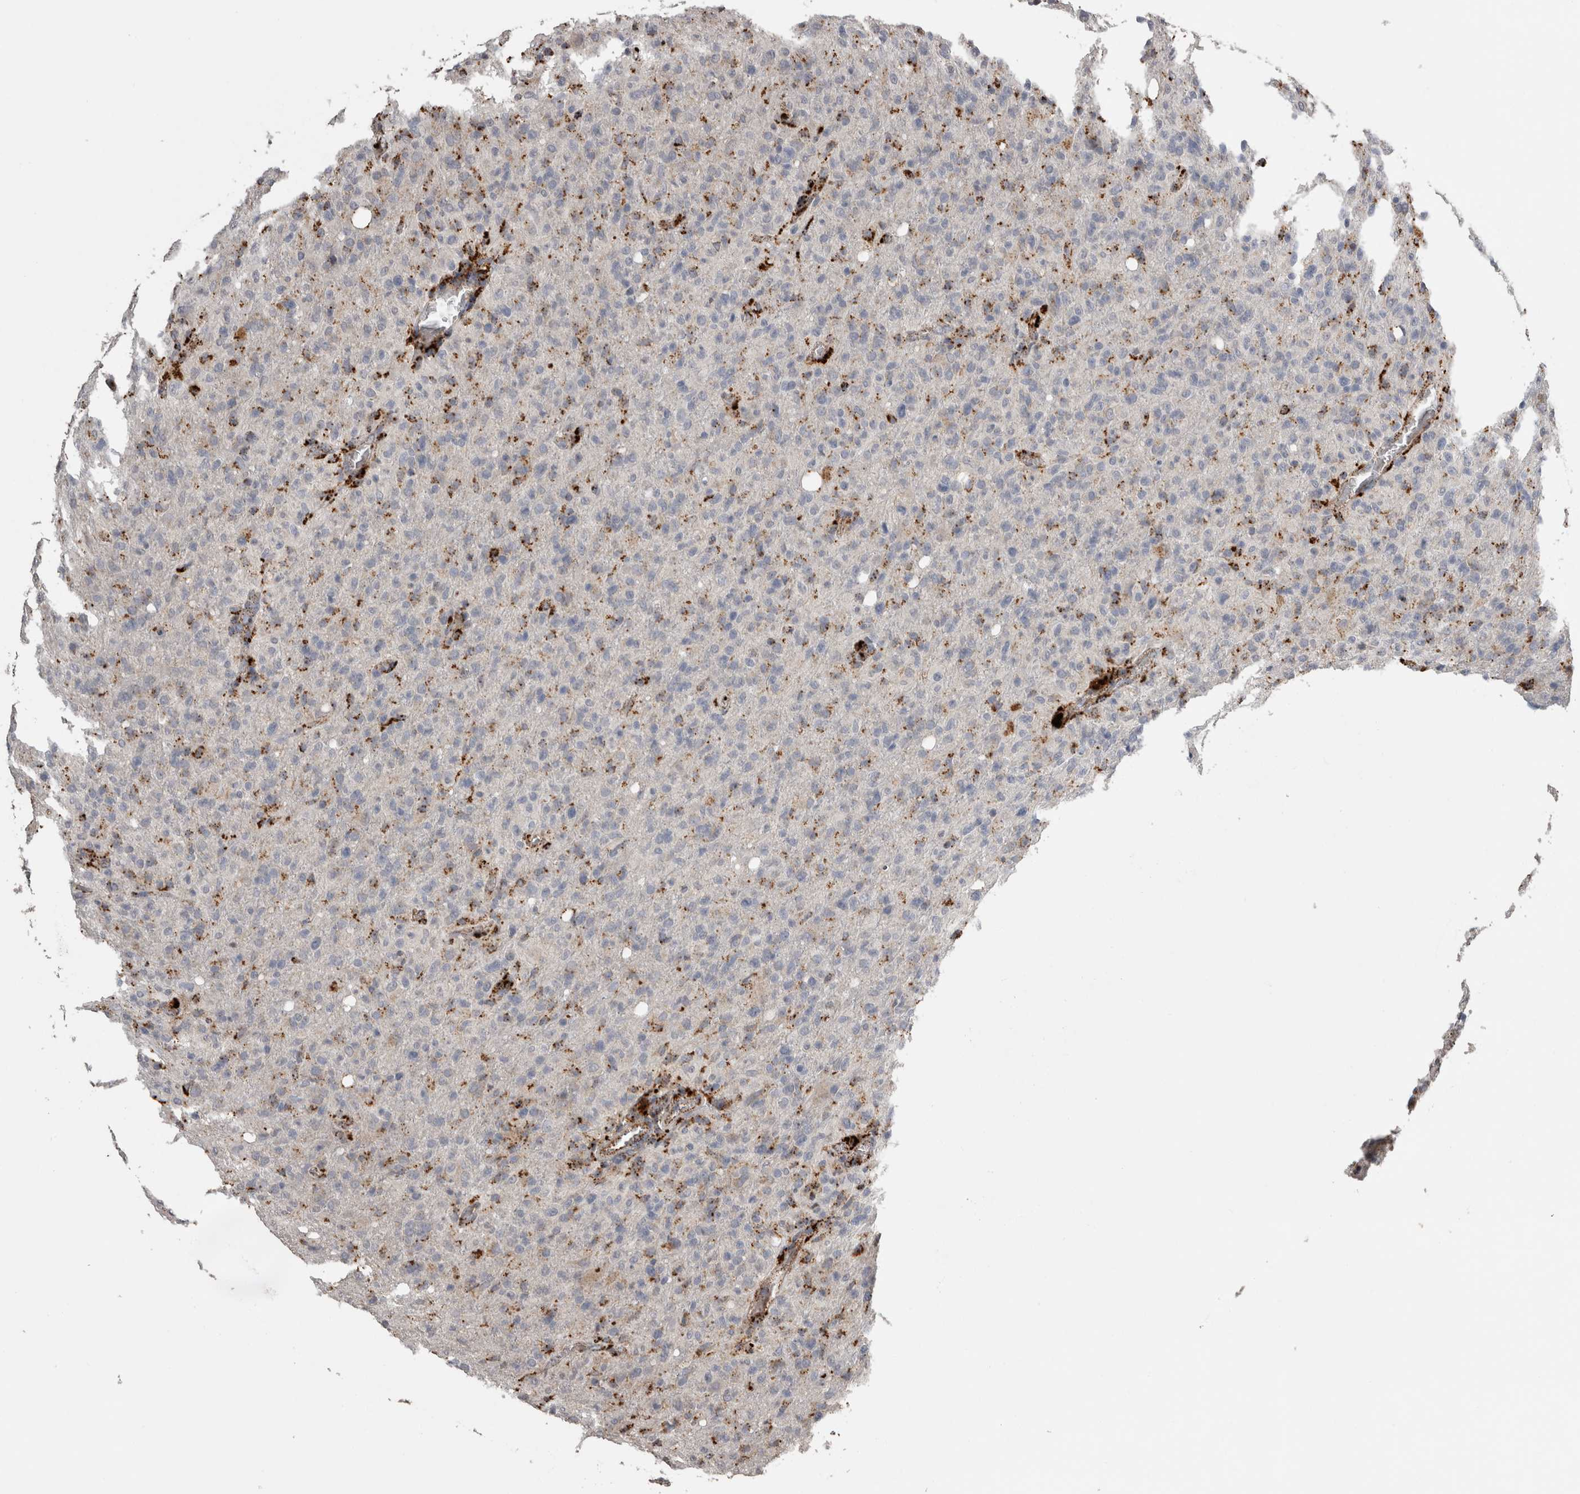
{"staining": {"intensity": "moderate", "quantity": "<25%", "location": "cytoplasmic/membranous"}, "tissue": "glioma", "cell_type": "Tumor cells", "image_type": "cancer", "snomed": [{"axis": "morphology", "description": "Glioma, malignant, High grade"}, {"axis": "topography", "description": "Brain"}], "caption": "Immunohistochemistry (IHC) of malignant high-grade glioma shows low levels of moderate cytoplasmic/membranous positivity in approximately <25% of tumor cells. The staining was performed using DAB to visualize the protein expression in brown, while the nuclei were stained in blue with hematoxylin (Magnification: 20x).", "gene": "CTSZ", "patient": {"sex": "female", "age": 57}}